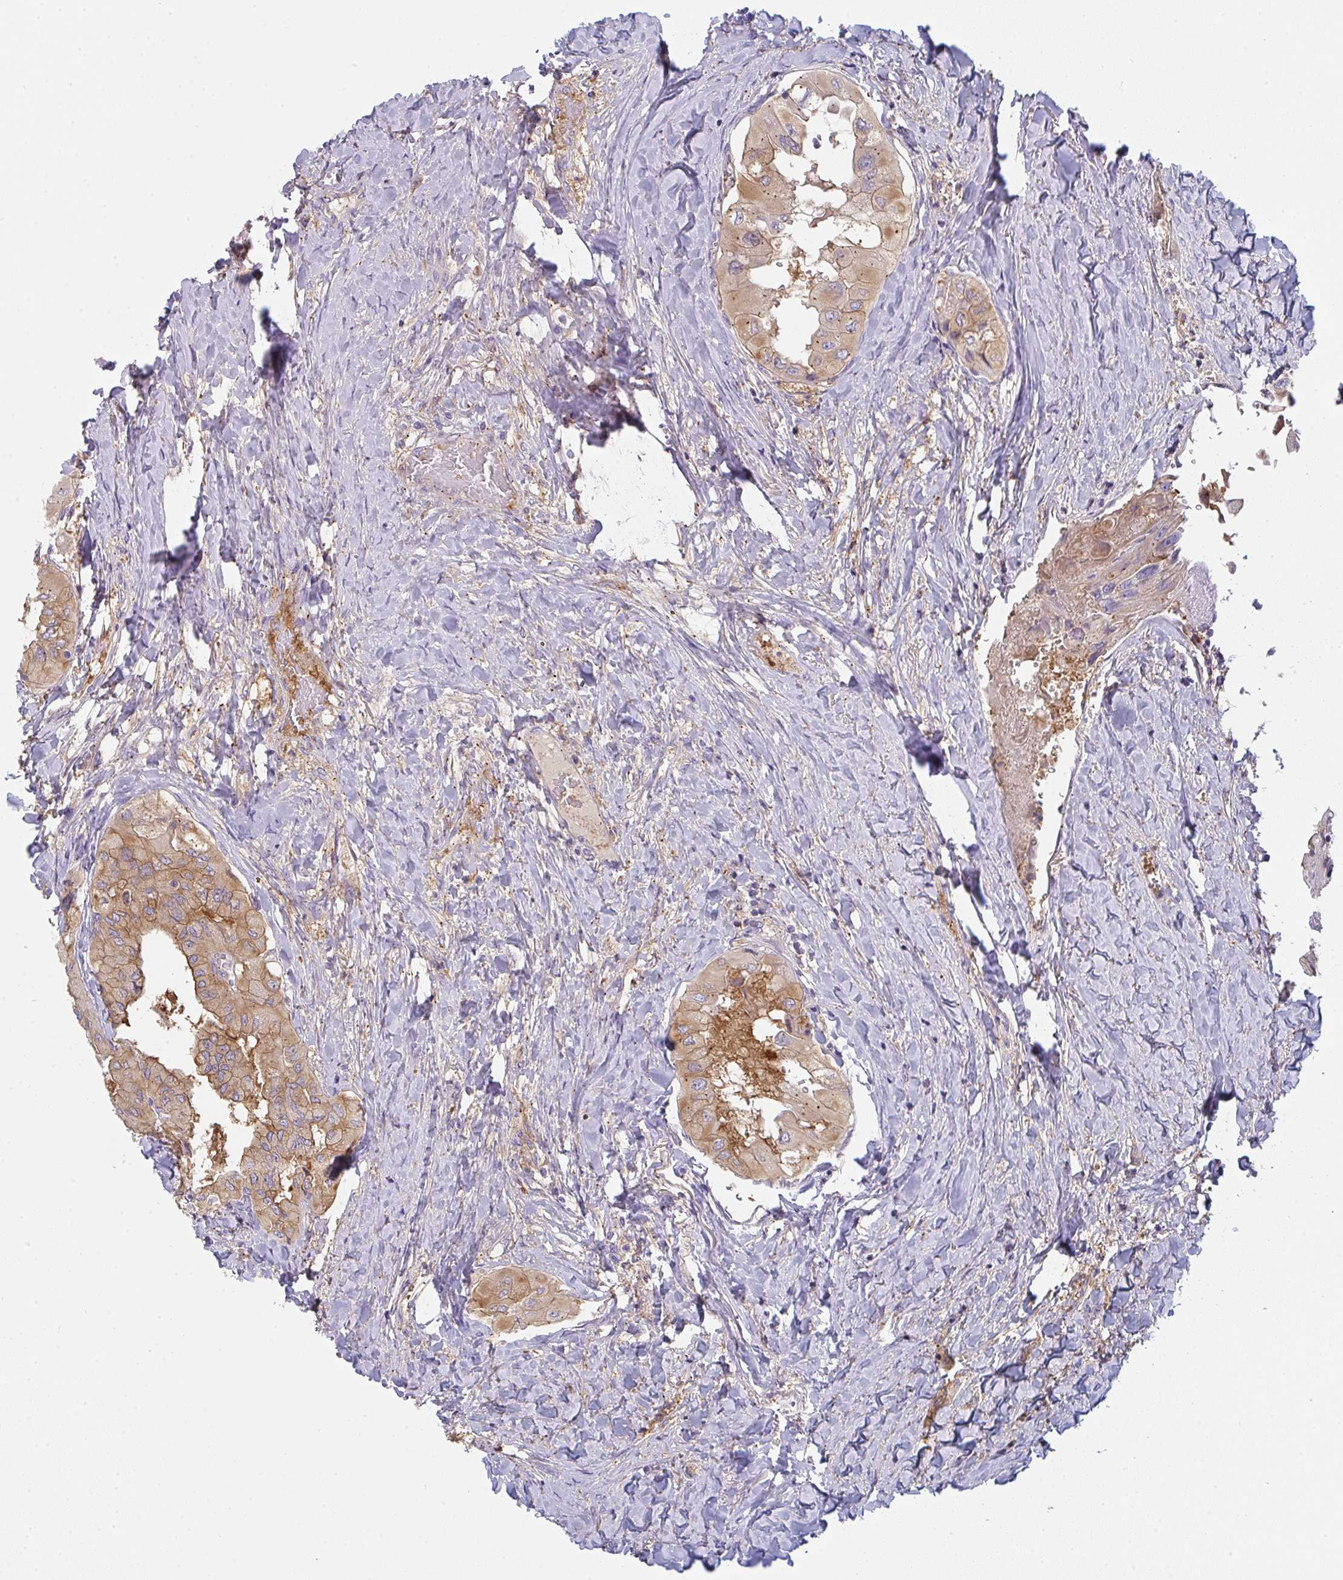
{"staining": {"intensity": "weak", "quantity": ">75%", "location": "cytoplasmic/membranous"}, "tissue": "thyroid cancer", "cell_type": "Tumor cells", "image_type": "cancer", "snomed": [{"axis": "morphology", "description": "Normal tissue, NOS"}, {"axis": "morphology", "description": "Papillary adenocarcinoma, NOS"}, {"axis": "topography", "description": "Thyroid gland"}], "caption": "Thyroid cancer was stained to show a protein in brown. There is low levels of weak cytoplasmic/membranous positivity in approximately >75% of tumor cells.", "gene": "SNX5", "patient": {"sex": "female", "age": 59}}